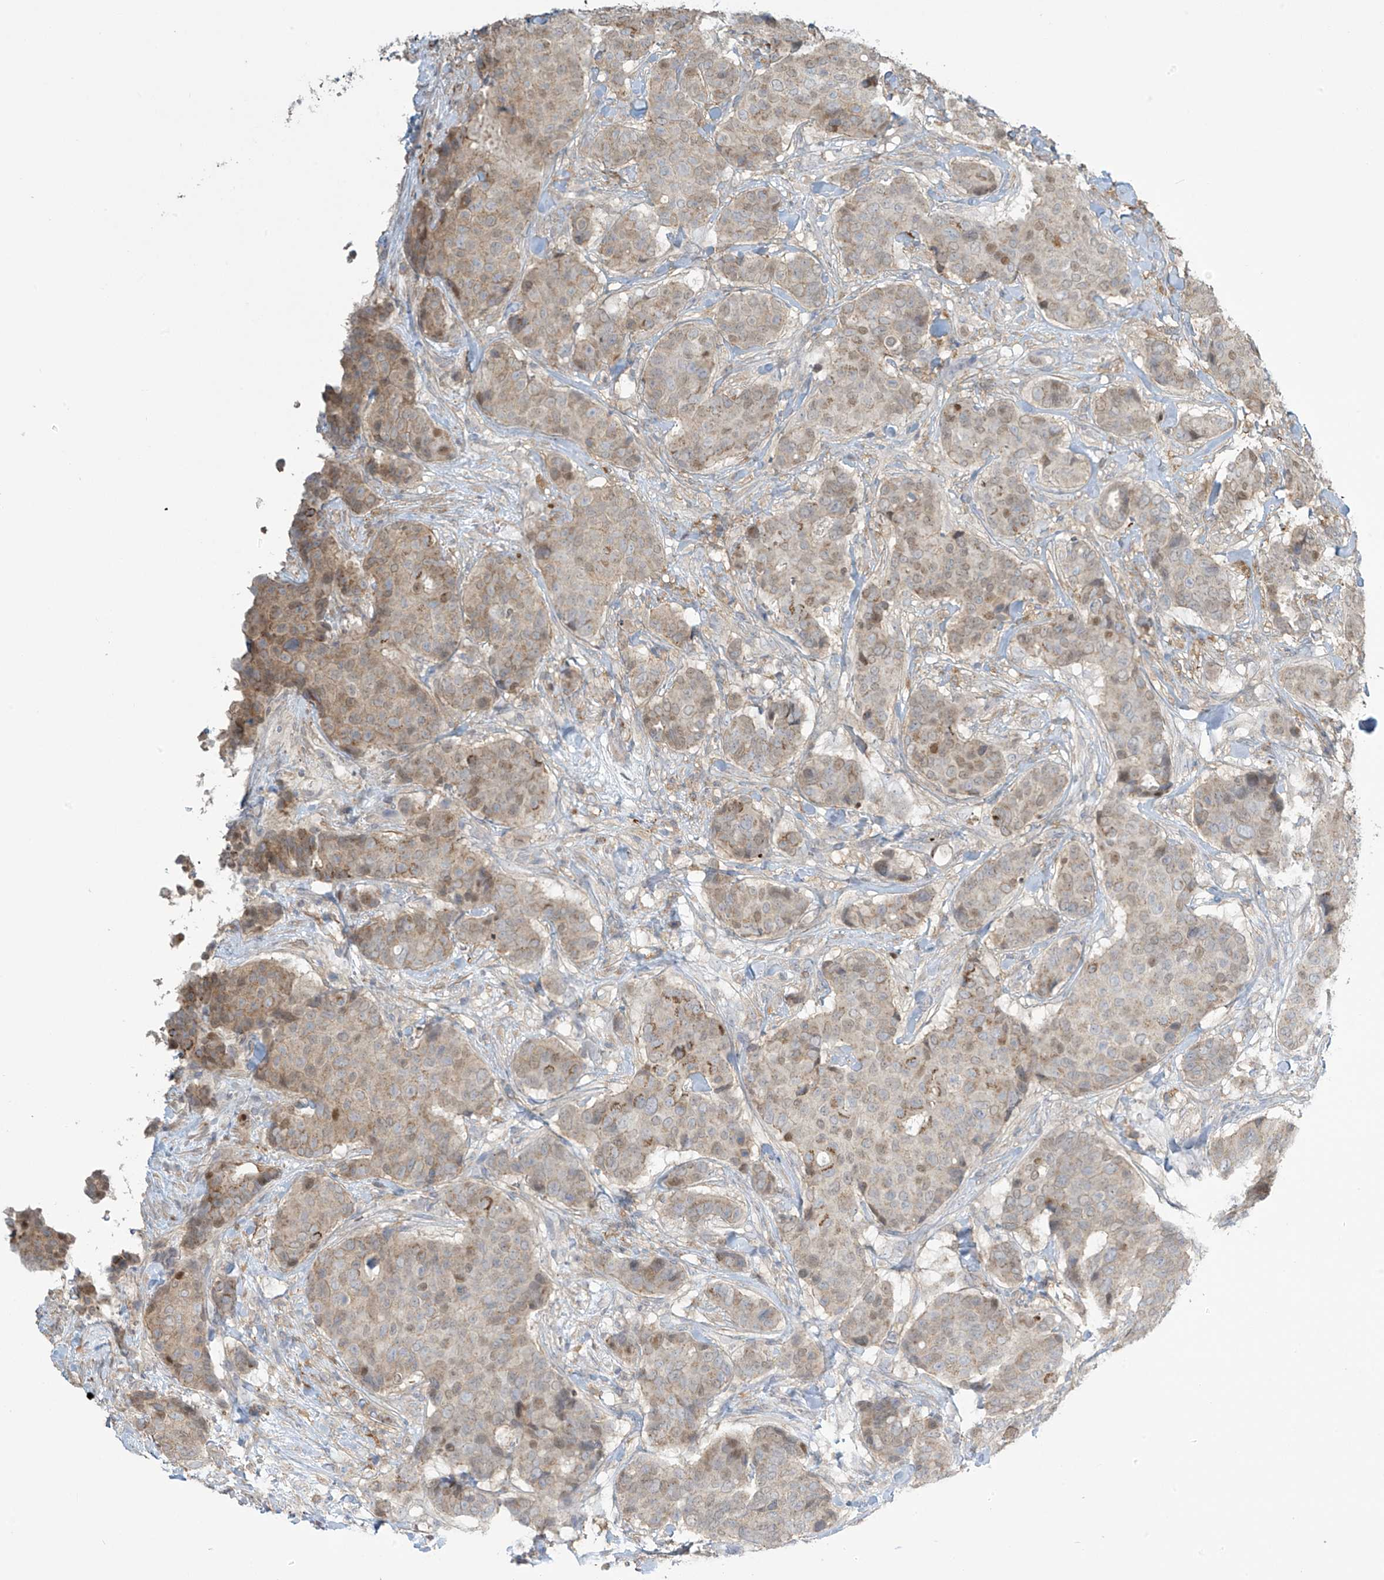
{"staining": {"intensity": "weak", "quantity": "25%-75%", "location": "cytoplasmic/membranous,nuclear"}, "tissue": "breast cancer", "cell_type": "Tumor cells", "image_type": "cancer", "snomed": [{"axis": "morphology", "description": "Duct carcinoma"}, {"axis": "topography", "description": "Breast"}], "caption": "There is low levels of weak cytoplasmic/membranous and nuclear positivity in tumor cells of breast cancer, as demonstrated by immunohistochemical staining (brown color).", "gene": "TAGAP", "patient": {"sex": "female", "age": 75}}